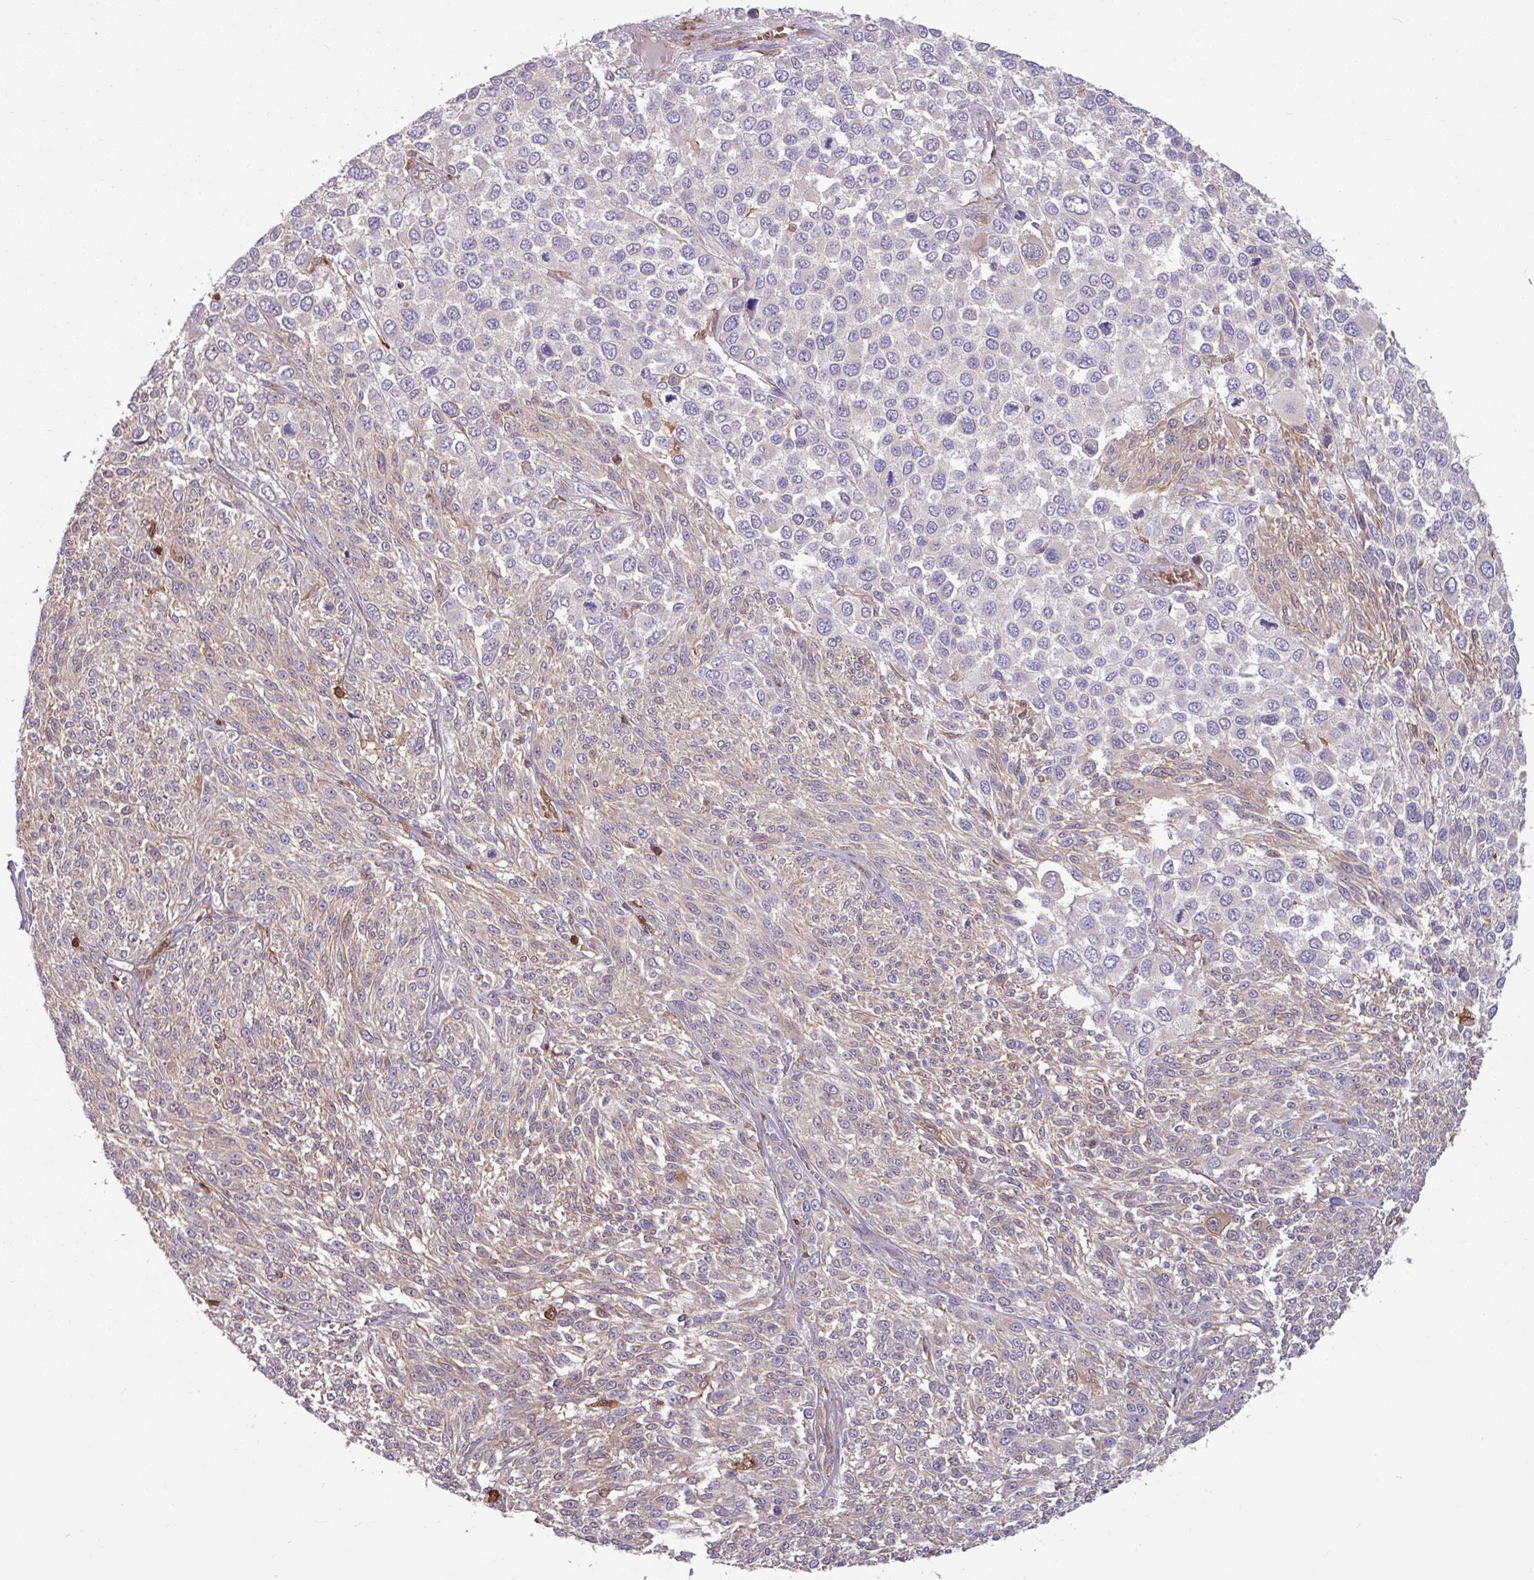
{"staining": {"intensity": "moderate", "quantity": "<25%", "location": "cytoplasmic/membranous"}, "tissue": "melanoma", "cell_type": "Tumor cells", "image_type": "cancer", "snomed": [{"axis": "morphology", "description": "Malignant melanoma, NOS"}, {"axis": "topography", "description": "Skin of trunk"}], "caption": "An IHC image of tumor tissue is shown. Protein staining in brown highlights moderate cytoplasmic/membranous positivity in melanoma within tumor cells.", "gene": "SEC61G", "patient": {"sex": "male", "age": 71}}